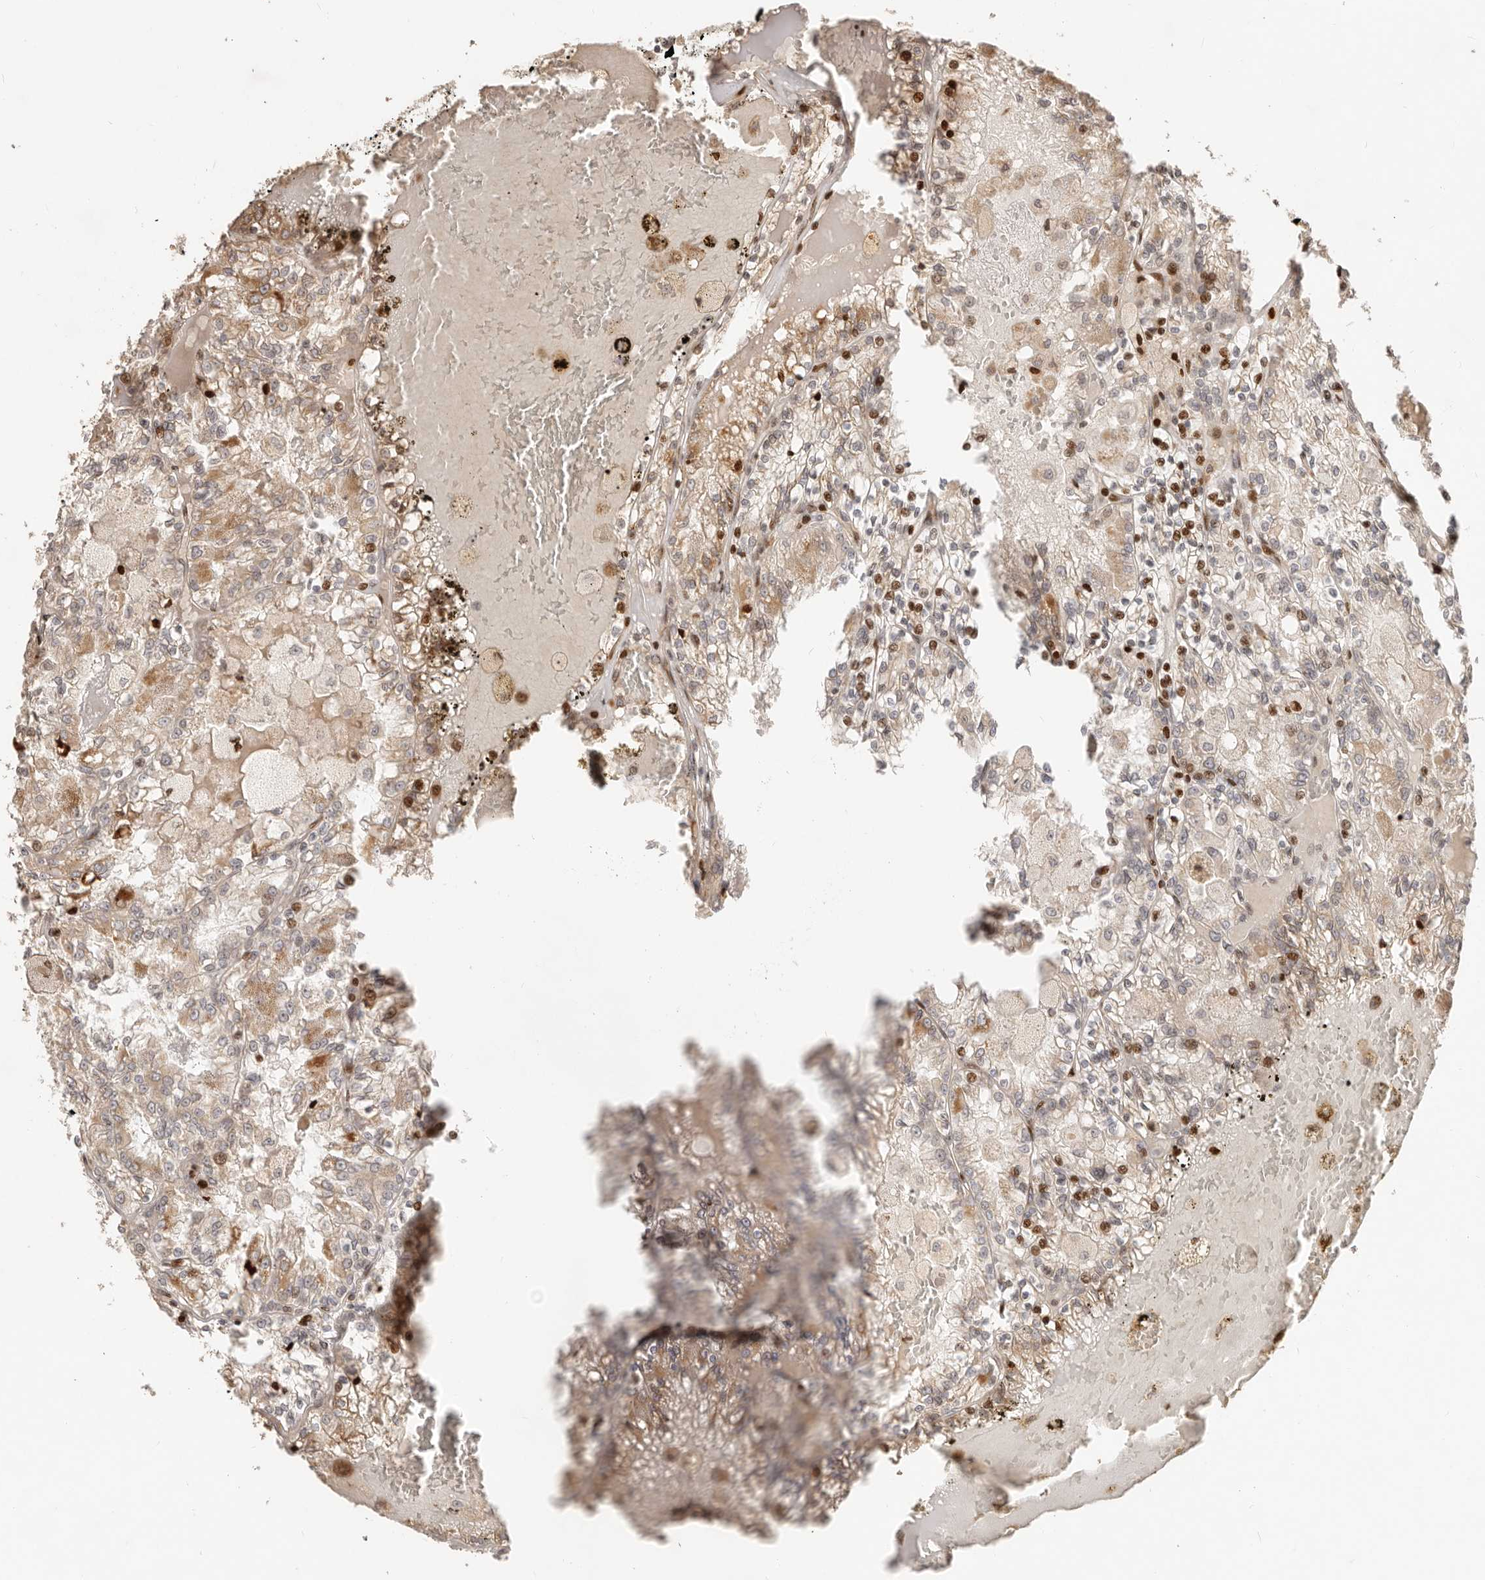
{"staining": {"intensity": "strong", "quantity": "25%-75%", "location": "cytoplasmic/membranous,nuclear"}, "tissue": "renal cancer", "cell_type": "Tumor cells", "image_type": "cancer", "snomed": [{"axis": "morphology", "description": "Adenocarcinoma, NOS"}, {"axis": "topography", "description": "Kidney"}], "caption": "Immunohistochemical staining of human renal cancer (adenocarcinoma) shows high levels of strong cytoplasmic/membranous and nuclear protein expression in about 25%-75% of tumor cells. (IHC, brightfield microscopy, high magnification).", "gene": "TRIM4", "patient": {"sex": "female", "age": 56}}